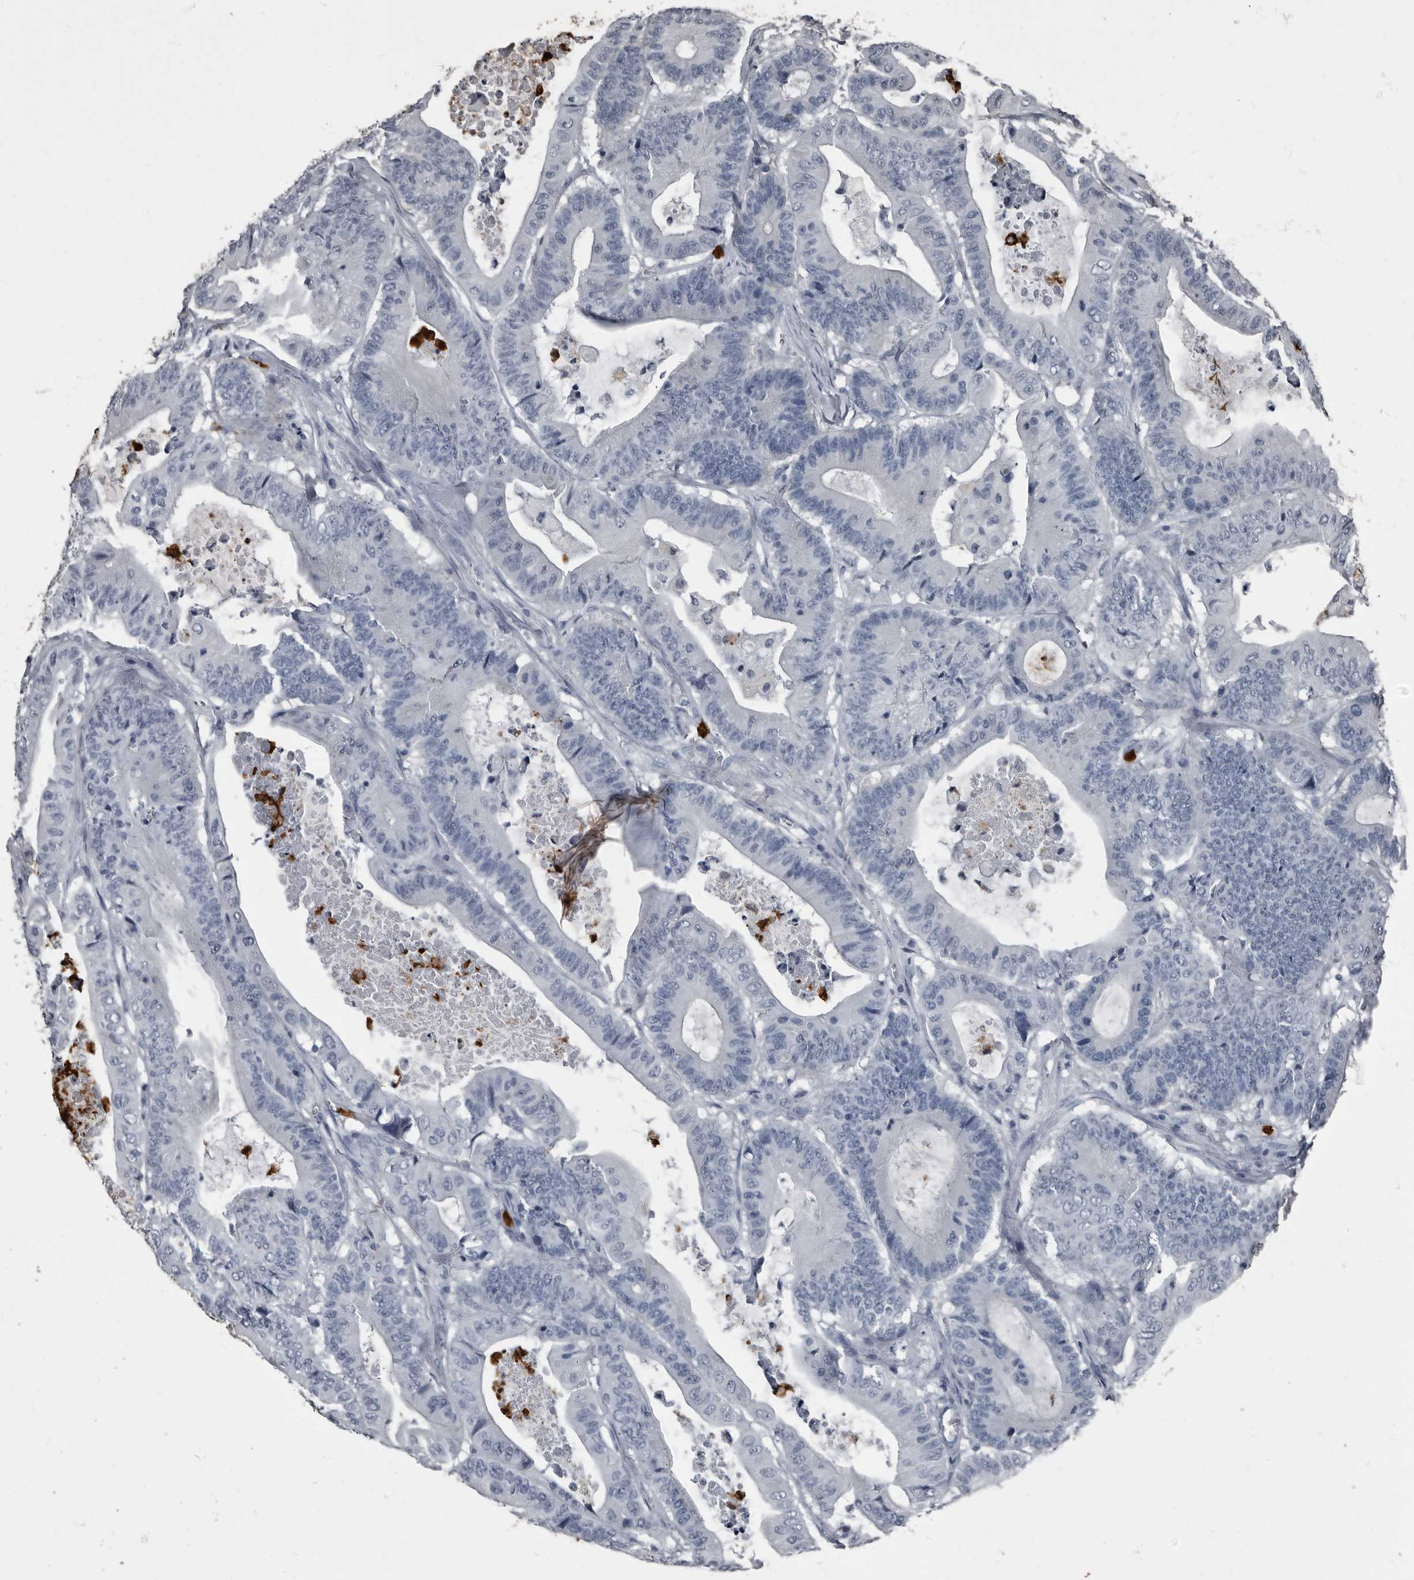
{"staining": {"intensity": "negative", "quantity": "none", "location": "none"}, "tissue": "colorectal cancer", "cell_type": "Tumor cells", "image_type": "cancer", "snomed": [{"axis": "morphology", "description": "Adenocarcinoma, NOS"}, {"axis": "topography", "description": "Colon"}], "caption": "Immunohistochemistry photomicrograph of adenocarcinoma (colorectal) stained for a protein (brown), which demonstrates no positivity in tumor cells.", "gene": "TPD52L1", "patient": {"sex": "female", "age": 84}}